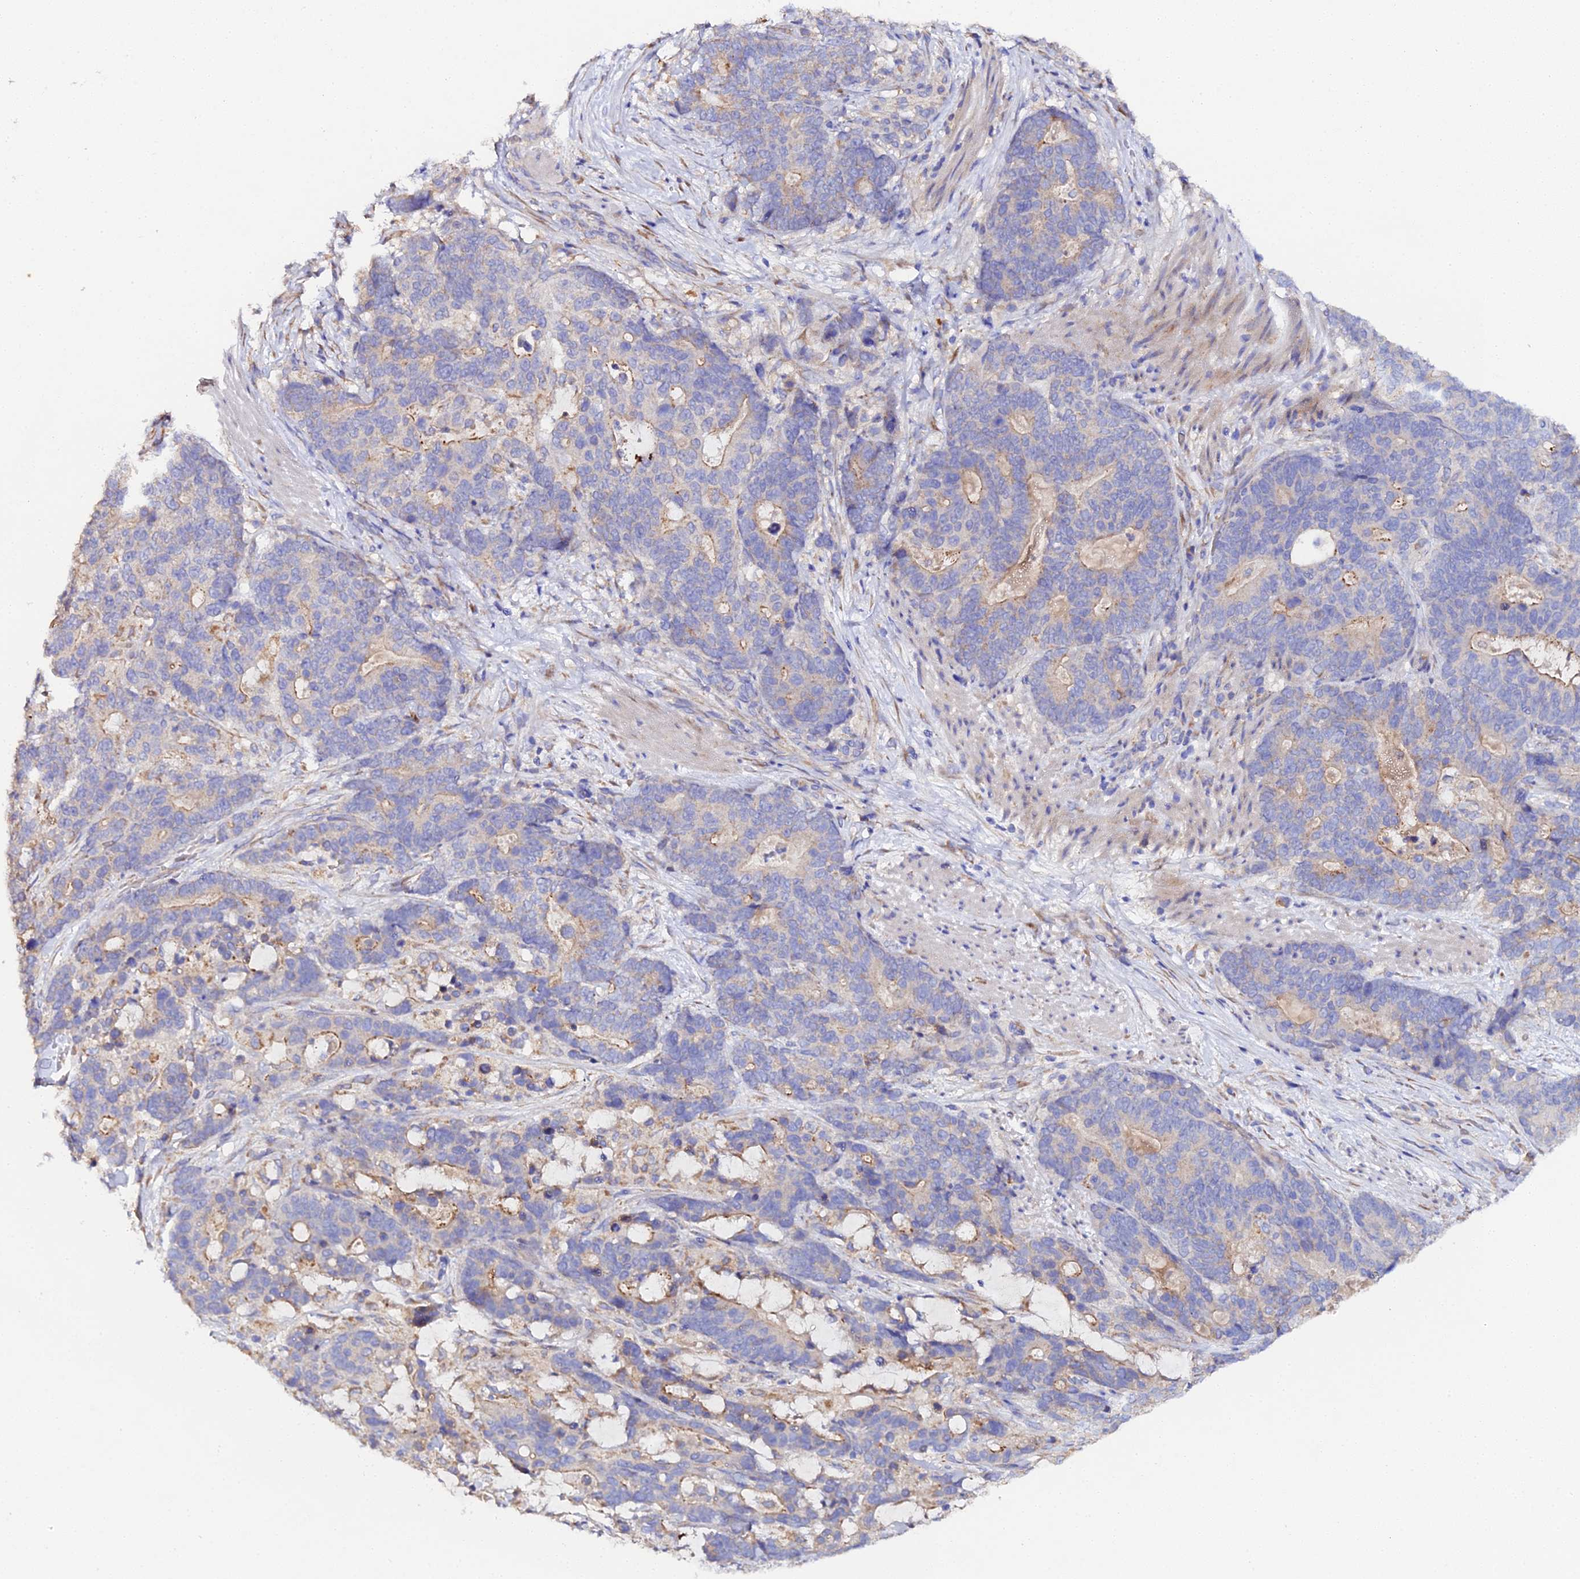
{"staining": {"intensity": "moderate", "quantity": "<25%", "location": "cytoplasmic/membranous"}, "tissue": "stomach cancer", "cell_type": "Tumor cells", "image_type": "cancer", "snomed": [{"axis": "morphology", "description": "Adenocarcinoma, NOS"}, {"axis": "topography", "description": "Stomach"}], "caption": "Stomach cancer (adenocarcinoma) stained for a protein (brown) shows moderate cytoplasmic/membranous positive positivity in about <25% of tumor cells.", "gene": "SCX", "patient": {"sex": "female", "age": 76}}